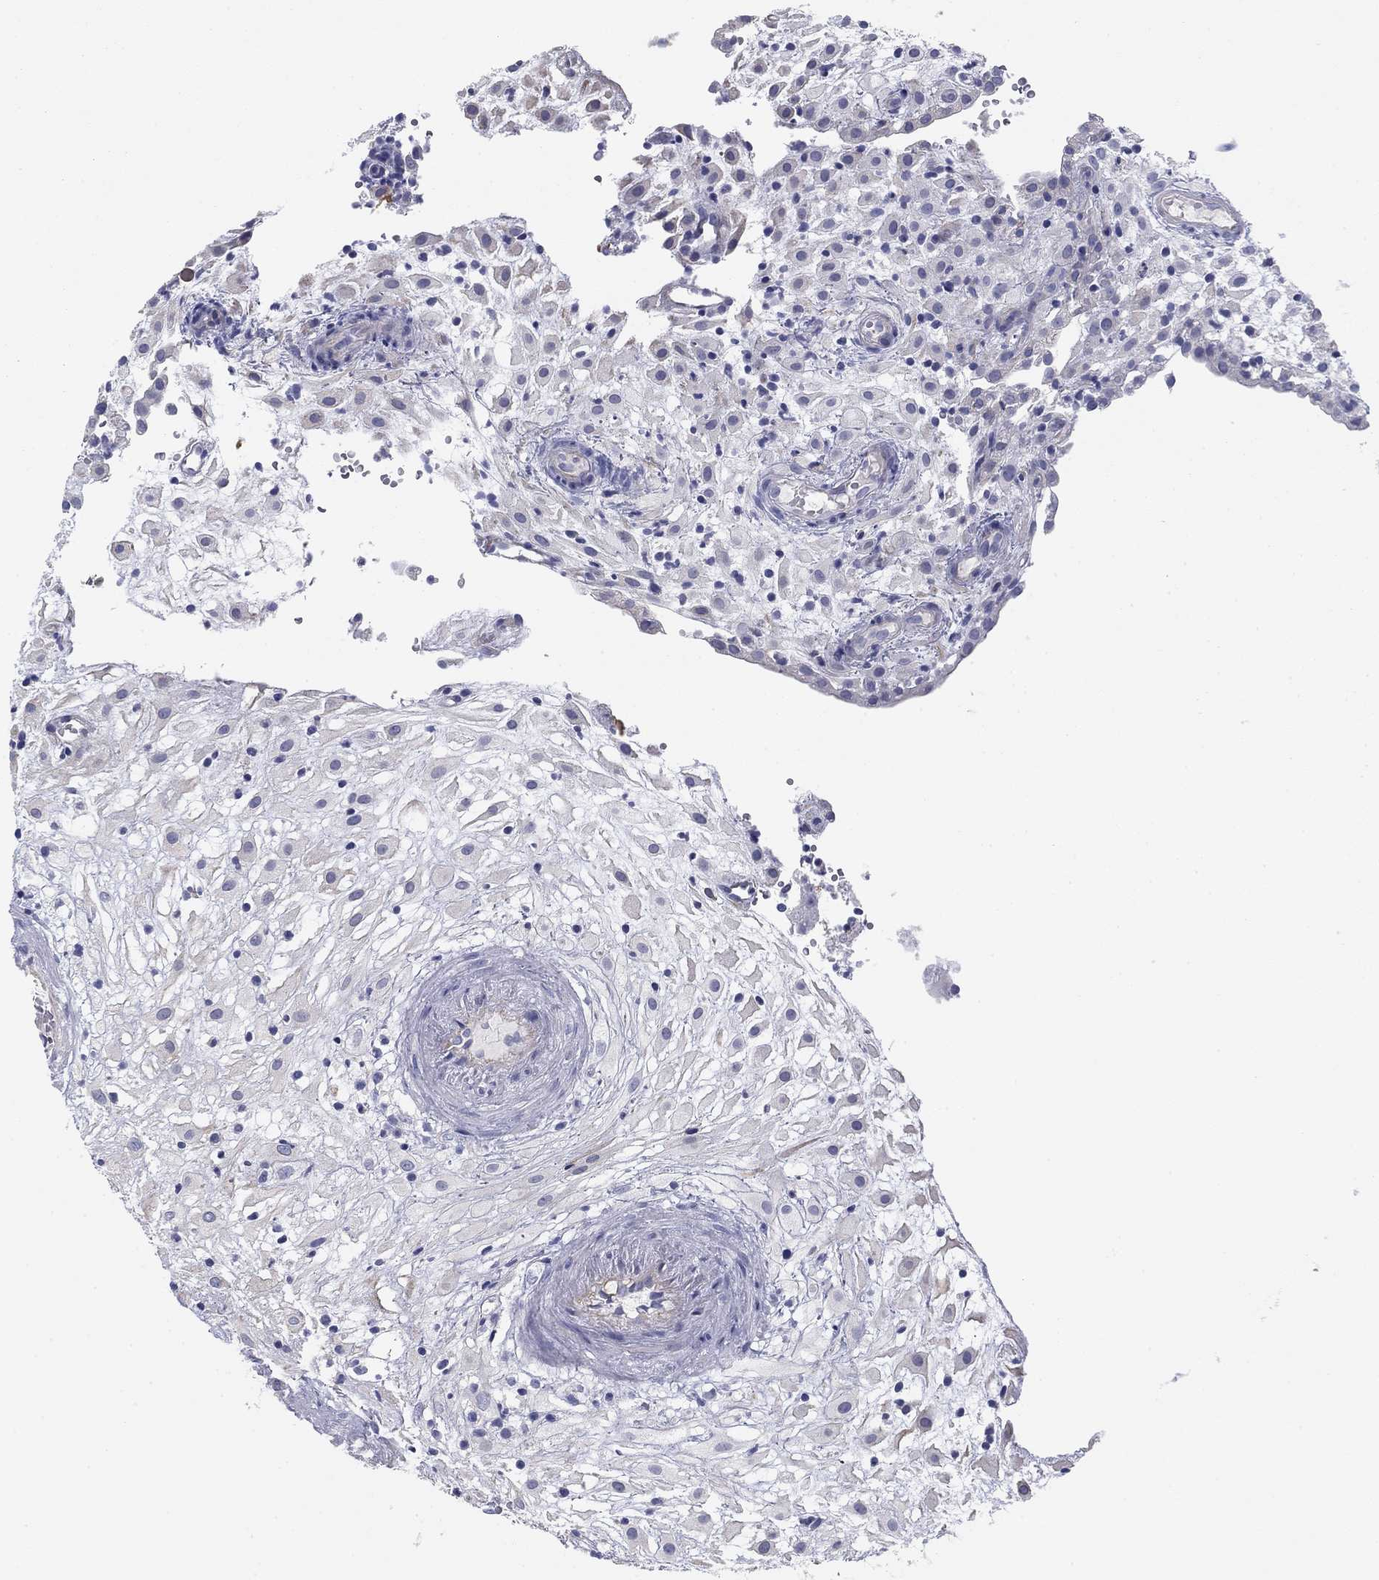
{"staining": {"intensity": "negative", "quantity": "none", "location": "none"}, "tissue": "placenta", "cell_type": "Decidual cells", "image_type": "normal", "snomed": [{"axis": "morphology", "description": "Normal tissue, NOS"}, {"axis": "topography", "description": "Placenta"}], "caption": "Immunohistochemistry (IHC) image of benign placenta: placenta stained with DAB (3,3'-diaminobenzidine) demonstrates no significant protein staining in decidual cells. Nuclei are stained in blue.", "gene": "SEPTIN3", "patient": {"sex": "female", "age": 24}}